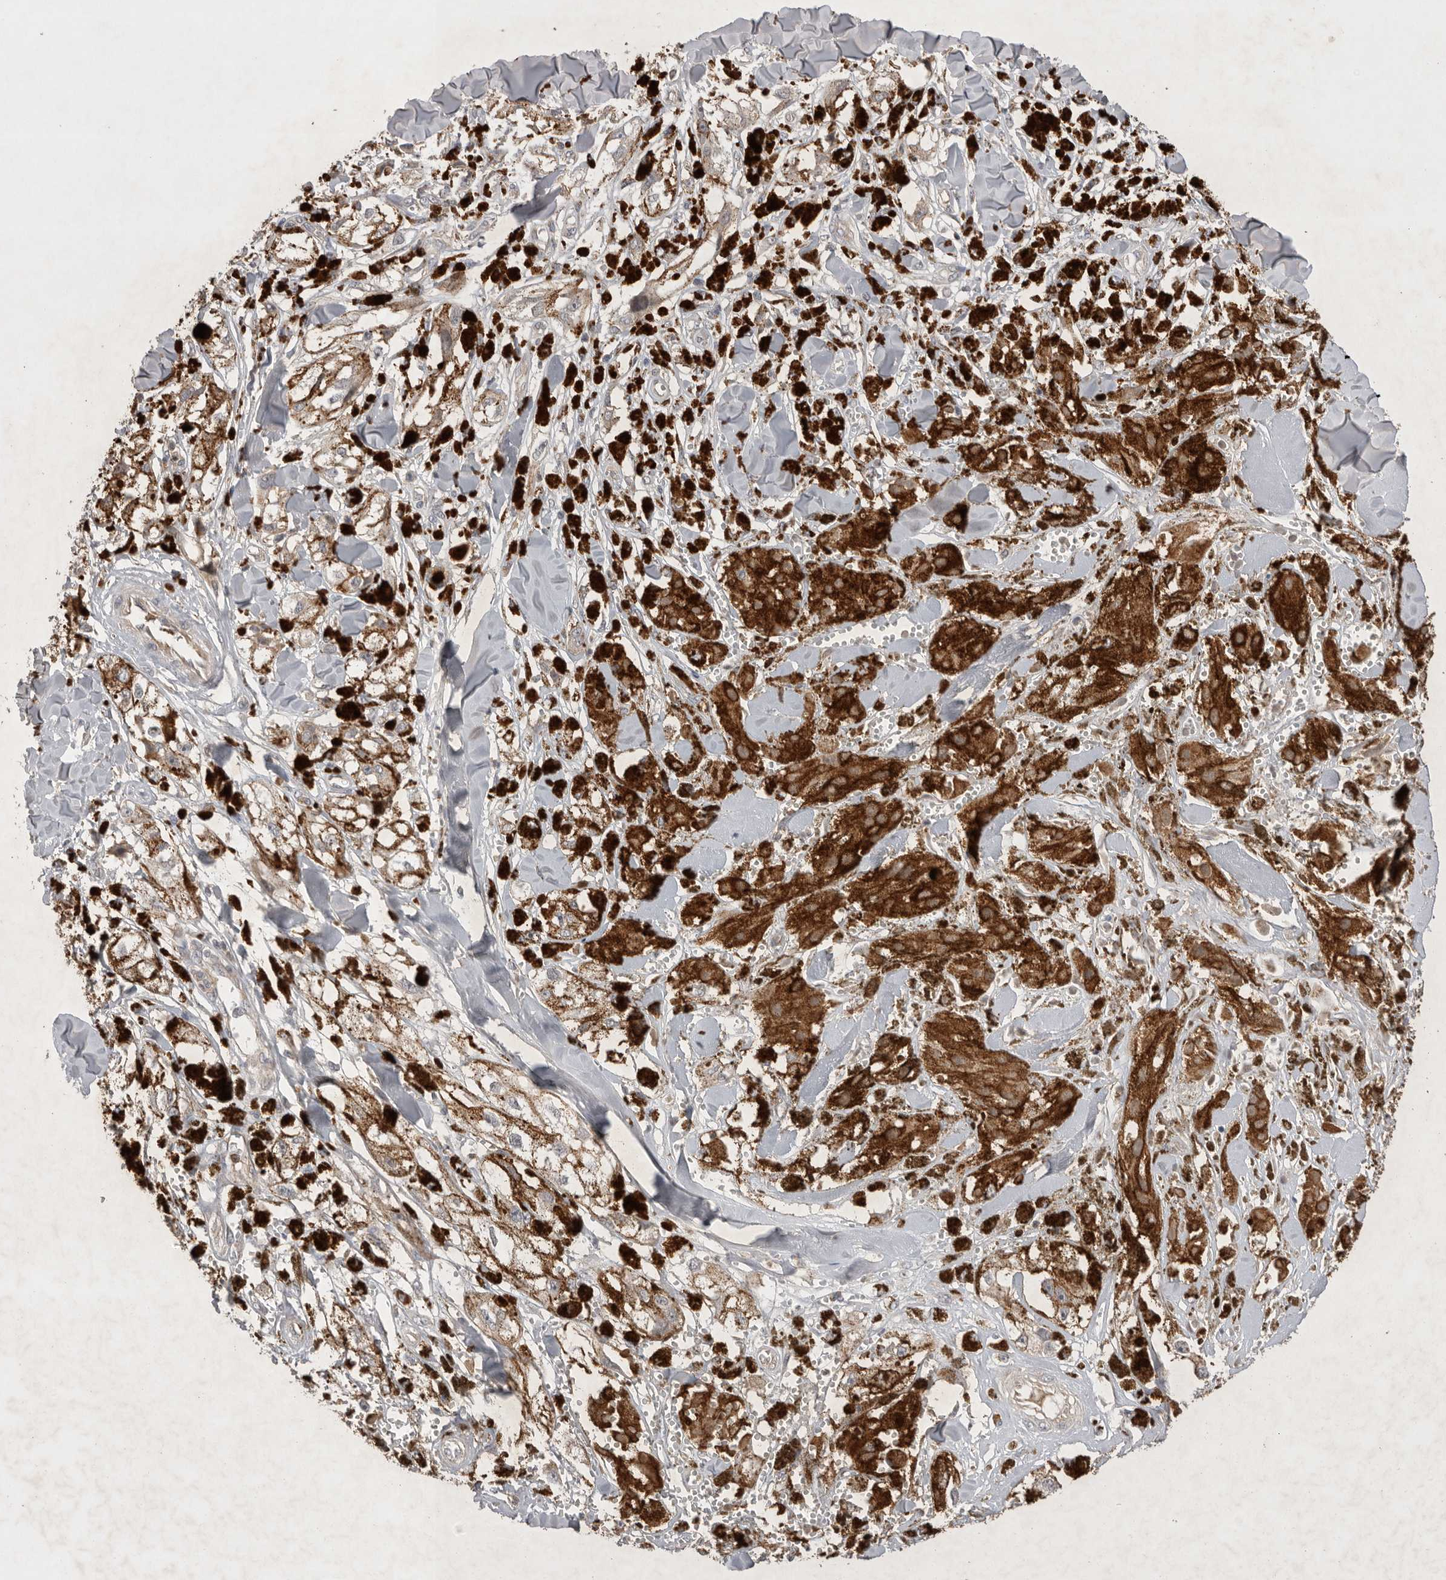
{"staining": {"intensity": "negative", "quantity": "none", "location": "none"}, "tissue": "melanoma", "cell_type": "Tumor cells", "image_type": "cancer", "snomed": [{"axis": "morphology", "description": "Malignant melanoma, NOS"}, {"axis": "topography", "description": "Skin"}], "caption": "Immunohistochemical staining of human malignant melanoma exhibits no significant positivity in tumor cells.", "gene": "NRCAM", "patient": {"sex": "male", "age": 88}}